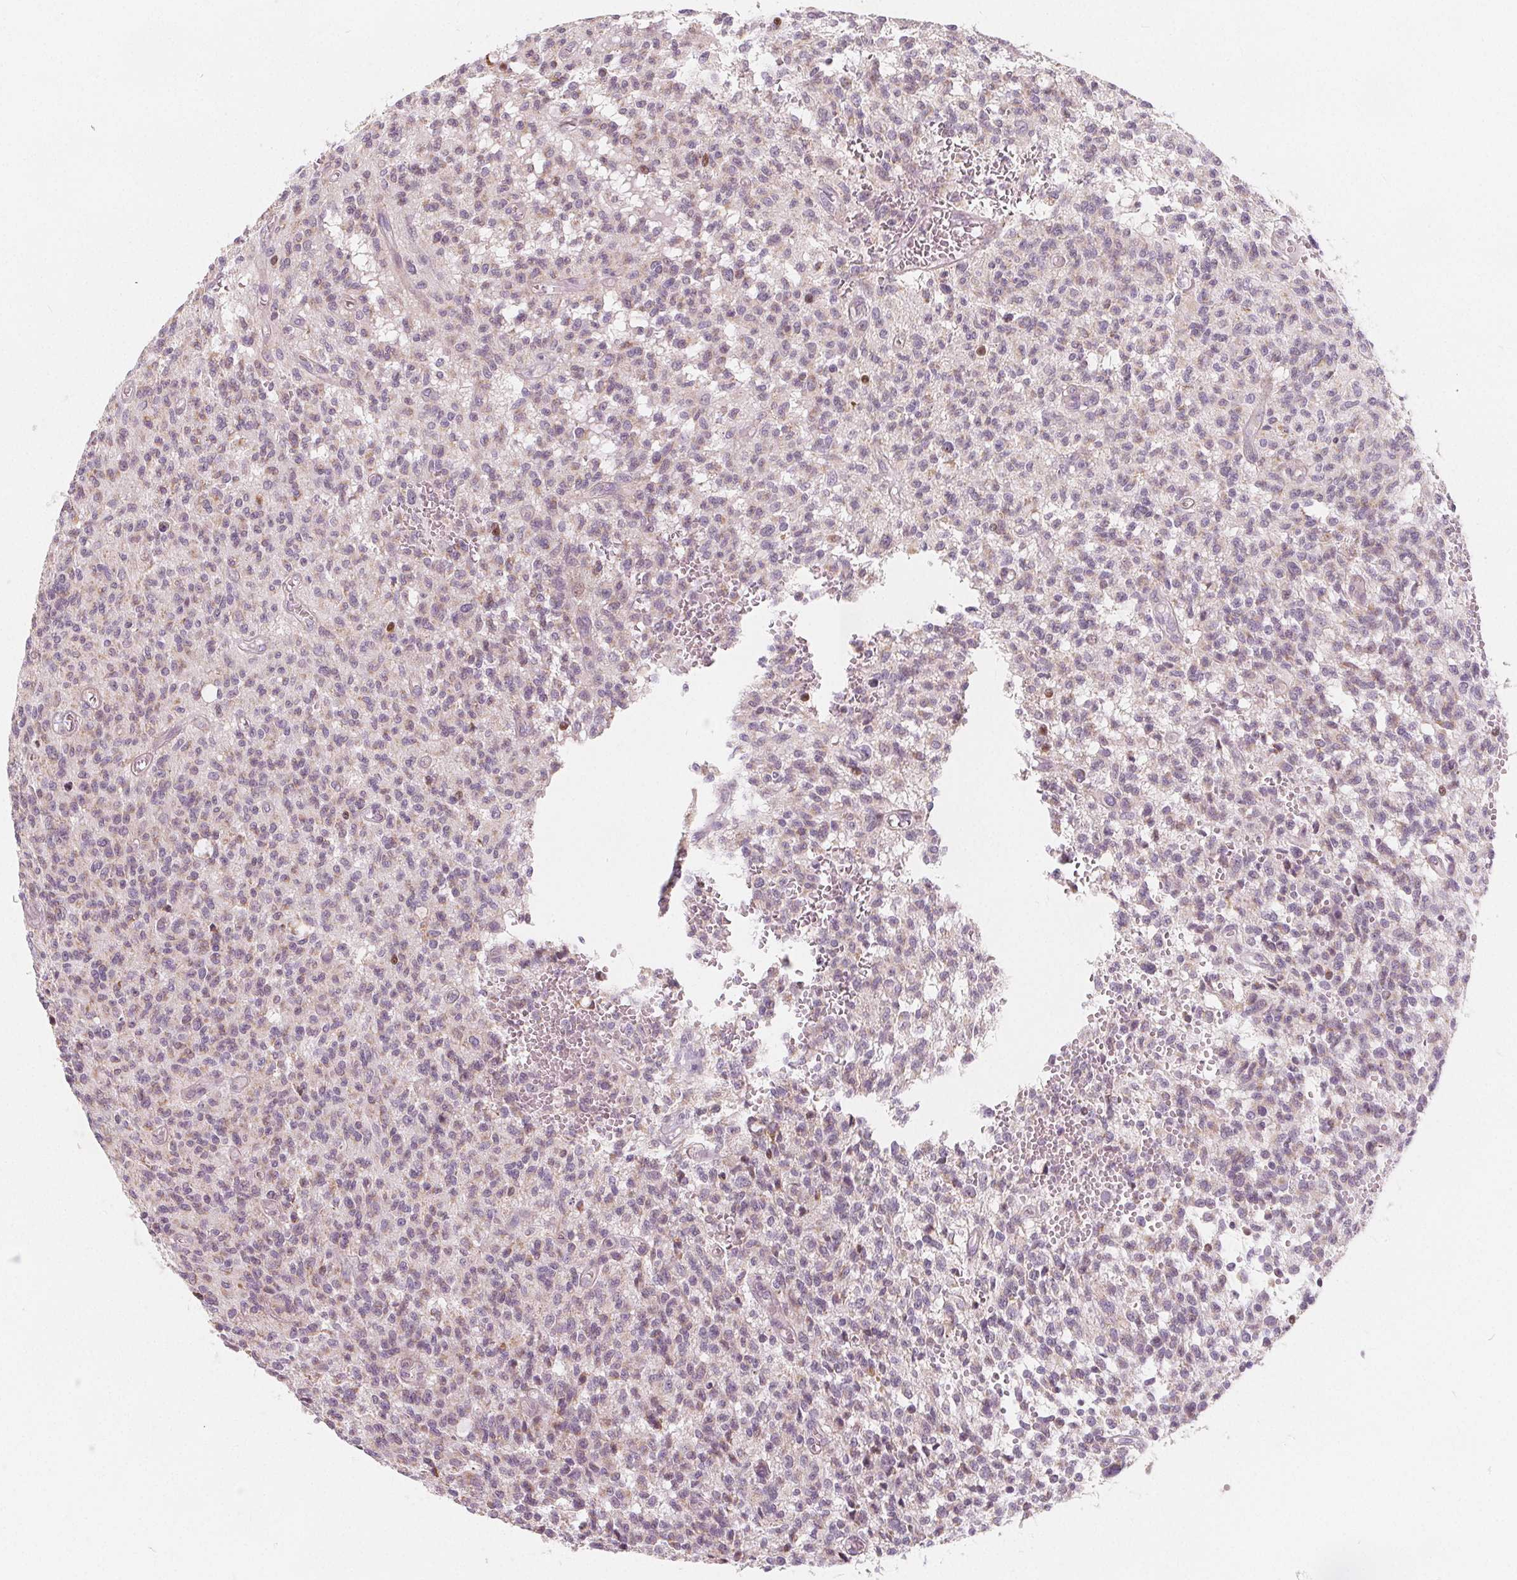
{"staining": {"intensity": "negative", "quantity": "none", "location": "none"}, "tissue": "glioma", "cell_type": "Tumor cells", "image_type": "cancer", "snomed": [{"axis": "morphology", "description": "Glioma, malignant, Low grade"}, {"axis": "topography", "description": "Brain"}], "caption": "A high-resolution image shows immunohistochemistry staining of glioma, which exhibits no significant staining in tumor cells.", "gene": "NUP210L", "patient": {"sex": "male", "age": 64}}